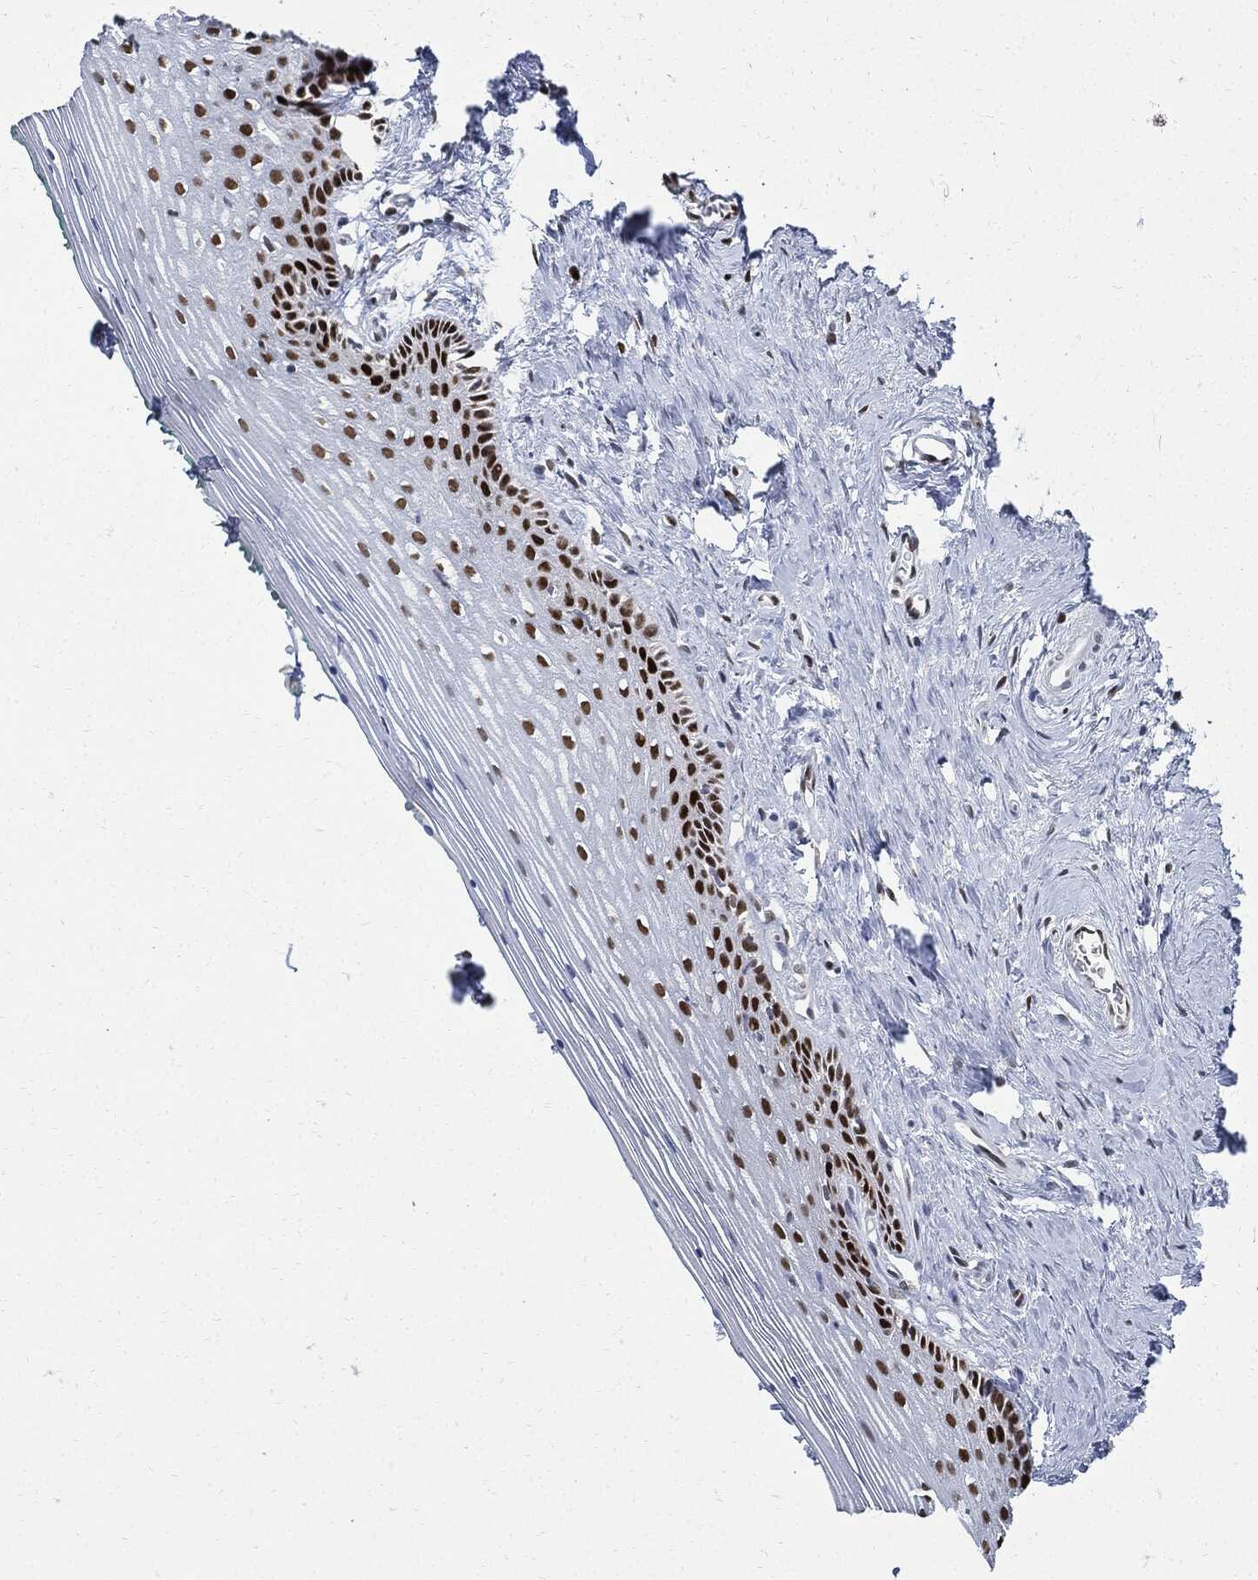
{"staining": {"intensity": "strong", "quantity": ">75%", "location": "nuclear"}, "tissue": "vagina", "cell_type": "Squamous epithelial cells", "image_type": "normal", "snomed": [{"axis": "morphology", "description": "Normal tissue, NOS"}, {"axis": "topography", "description": "Vagina"}], "caption": "This is an image of IHC staining of benign vagina, which shows strong positivity in the nuclear of squamous epithelial cells.", "gene": "PCNA", "patient": {"sex": "female", "age": 45}}